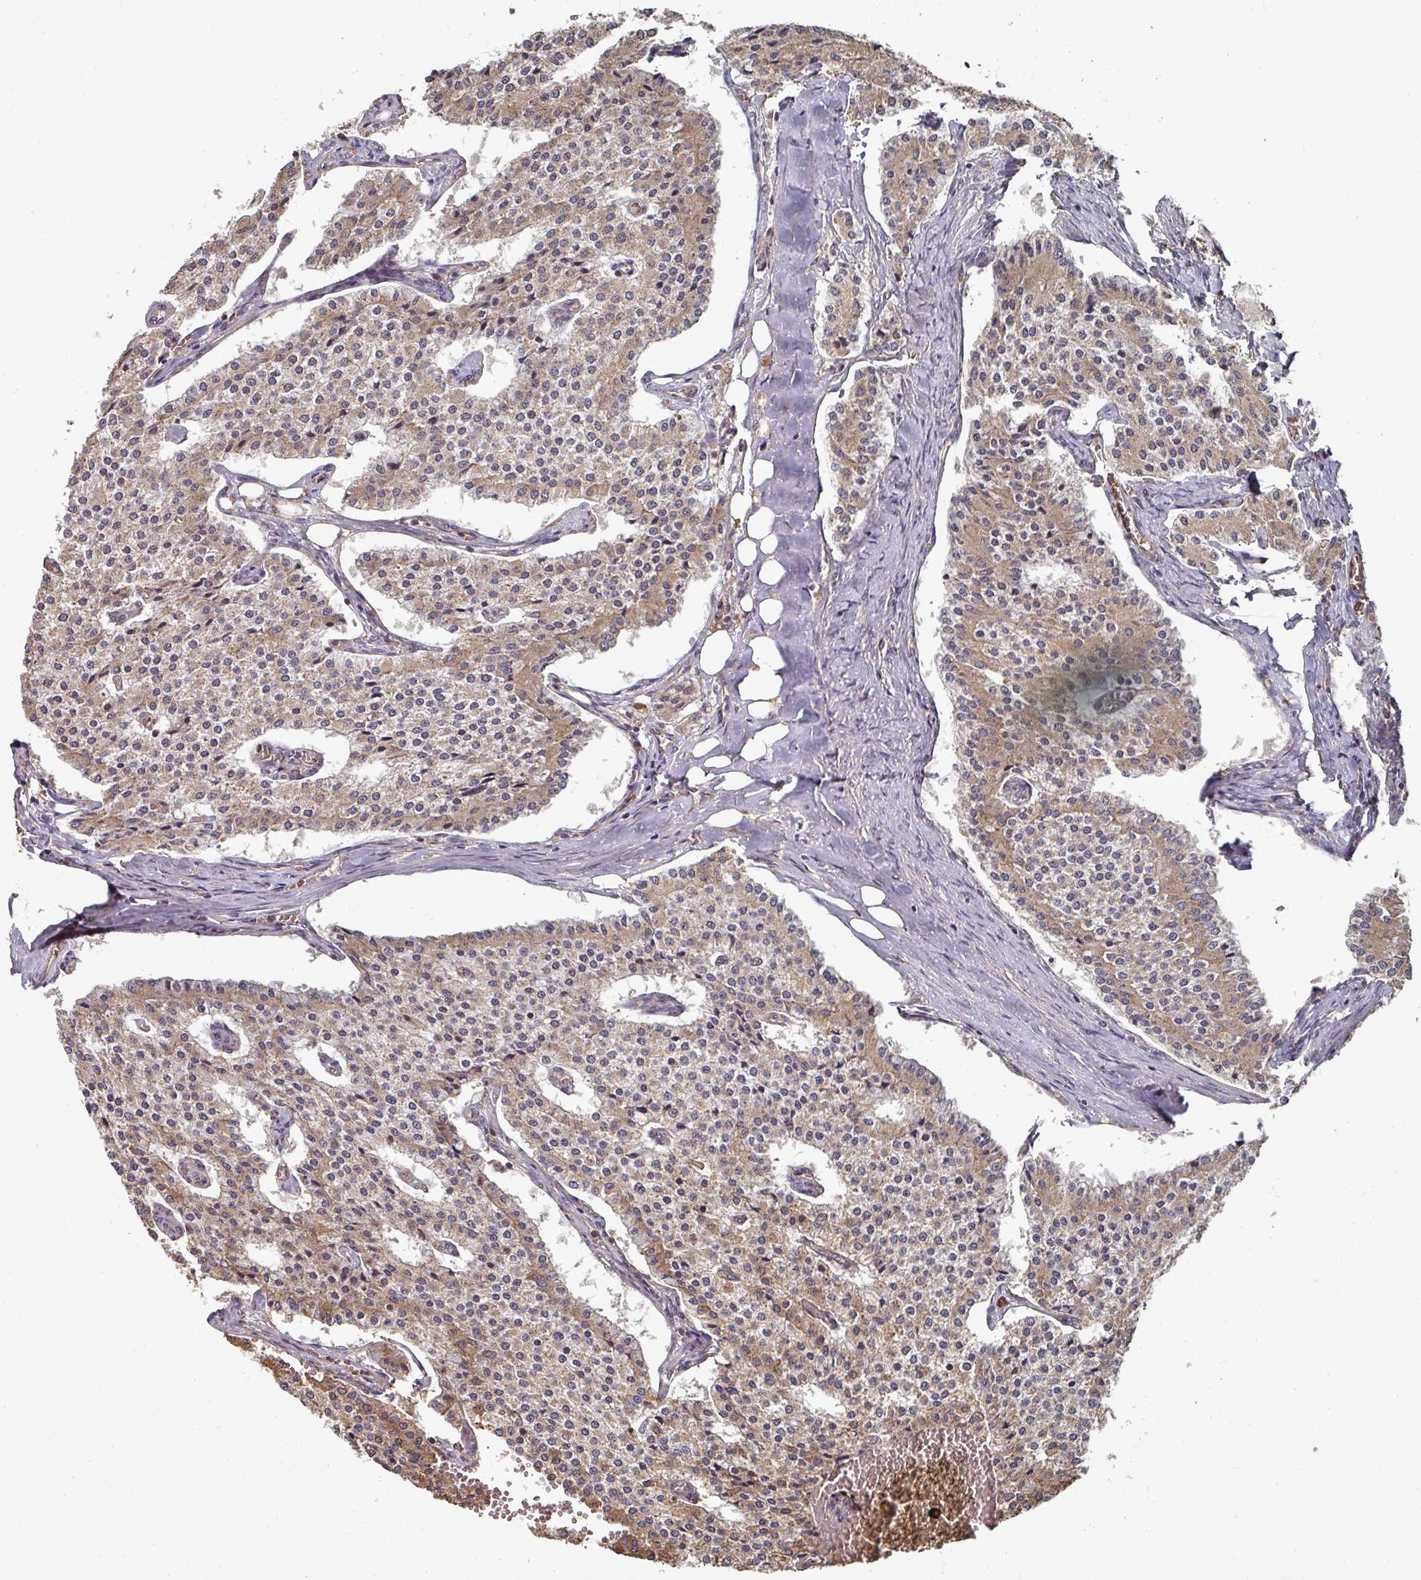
{"staining": {"intensity": "moderate", "quantity": ">75%", "location": "cytoplasmic/membranous"}, "tissue": "carcinoid", "cell_type": "Tumor cells", "image_type": "cancer", "snomed": [{"axis": "morphology", "description": "Carcinoid, malignant, NOS"}, {"axis": "topography", "description": "Colon"}], "caption": "High-power microscopy captured an immunohistochemistry photomicrograph of carcinoid (malignant), revealing moderate cytoplasmic/membranous staining in approximately >75% of tumor cells. The protein of interest is stained brown, and the nuclei are stained in blue (DAB (3,3'-diaminobenzidine) IHC with brightfield microscopy, high magnification).", "gene": "EDEM2", "patient": {"sex": "female", "age": 52}}